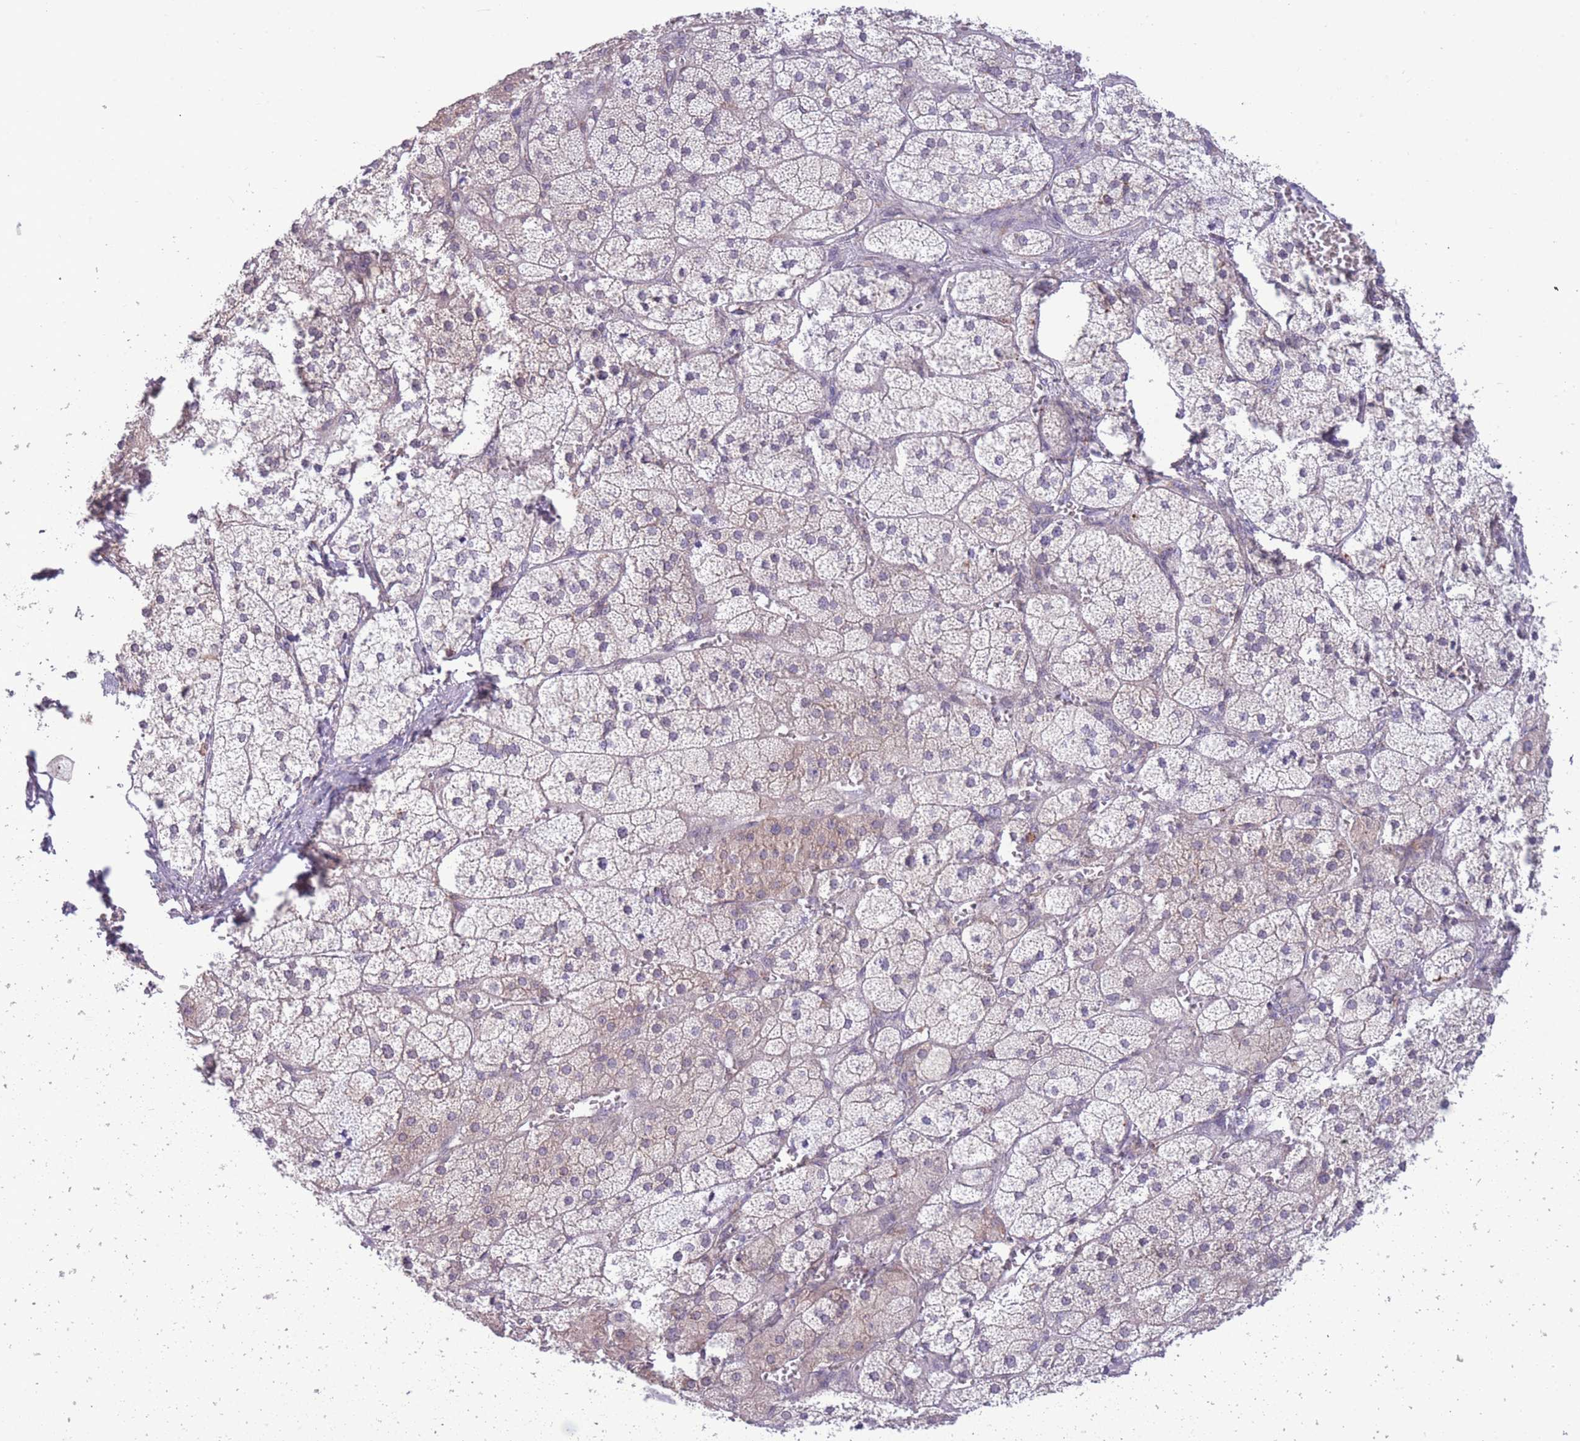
{"staining": {"intensity": "weak", "quantity": "25%-75%", "location": "cytoplasmic/membranous"}, "tissue": "adrenal gland", "cell_type": "Glandular cells", "image_type": "normal", "snomed": [{"axis": "morphology", "description": "Normal tissue, NOS"}, {"axis": "topography", "description": "Adrenal gland"}], "caption": "Protein expression analysis of benign human adrenal gland reveals weak cytoplasmic/membranous staining in approximately 25%-75% of glandular cells. (Brightfield microscopy of DAB IHC at high magnification).", "gene": "TMEM121", "patient": {"sex": "female", "age": 52}}